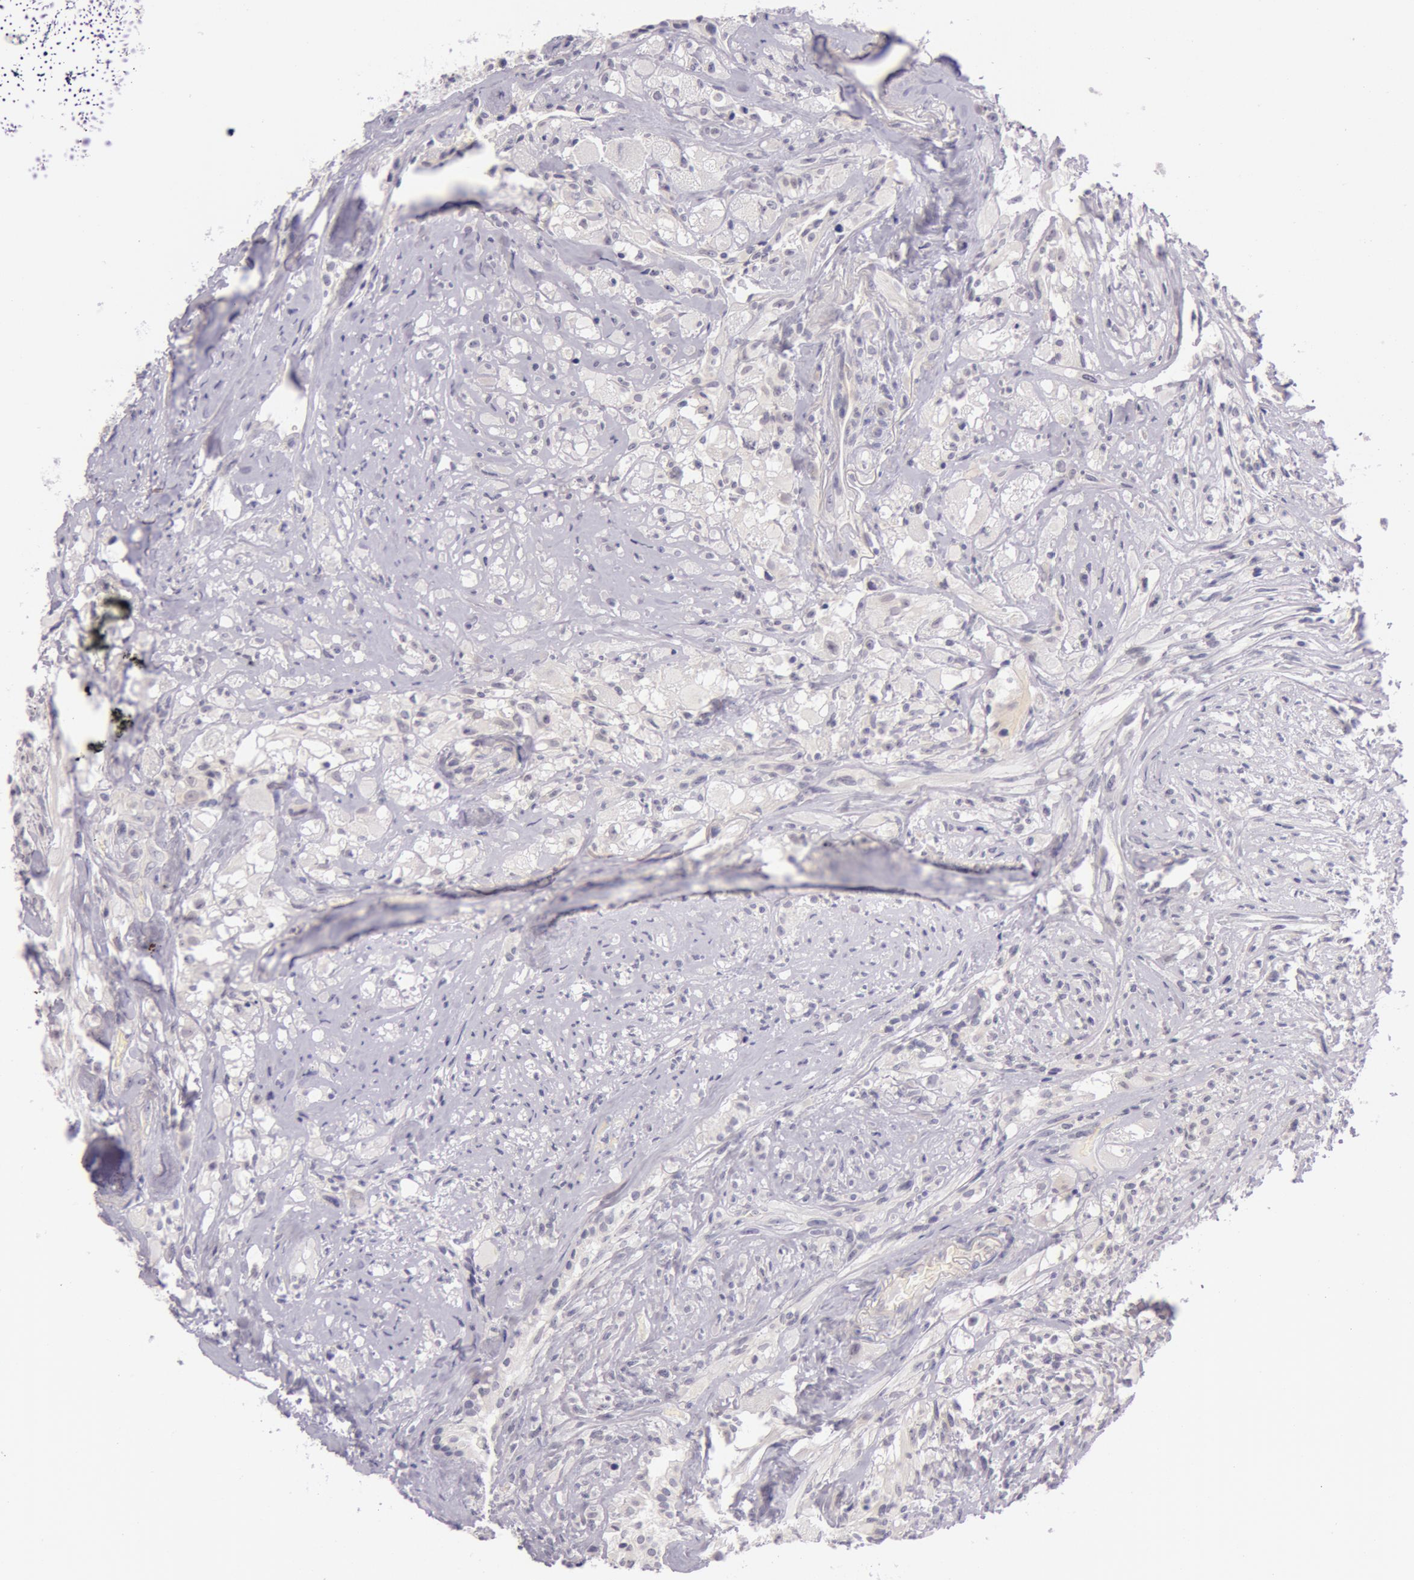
{"staining": {"intensity": "negative", "quantity": "none", "location": "none"}, "tissue": "glioma", "cell_type": "Tumor cells", "image_type": "cancer", "snomed": [{"axis": "morphology", "description": "Glioma, malignant, High grade"}, {"axis": "topography", "description": "Brain"}], "caption": "A high-resolution histopathology image shows IHC staining of glioma, which reveals no significant staining in tumor cells.", "gene": "RBMY1F", "patient": {"sex": "male", "age": 48}}